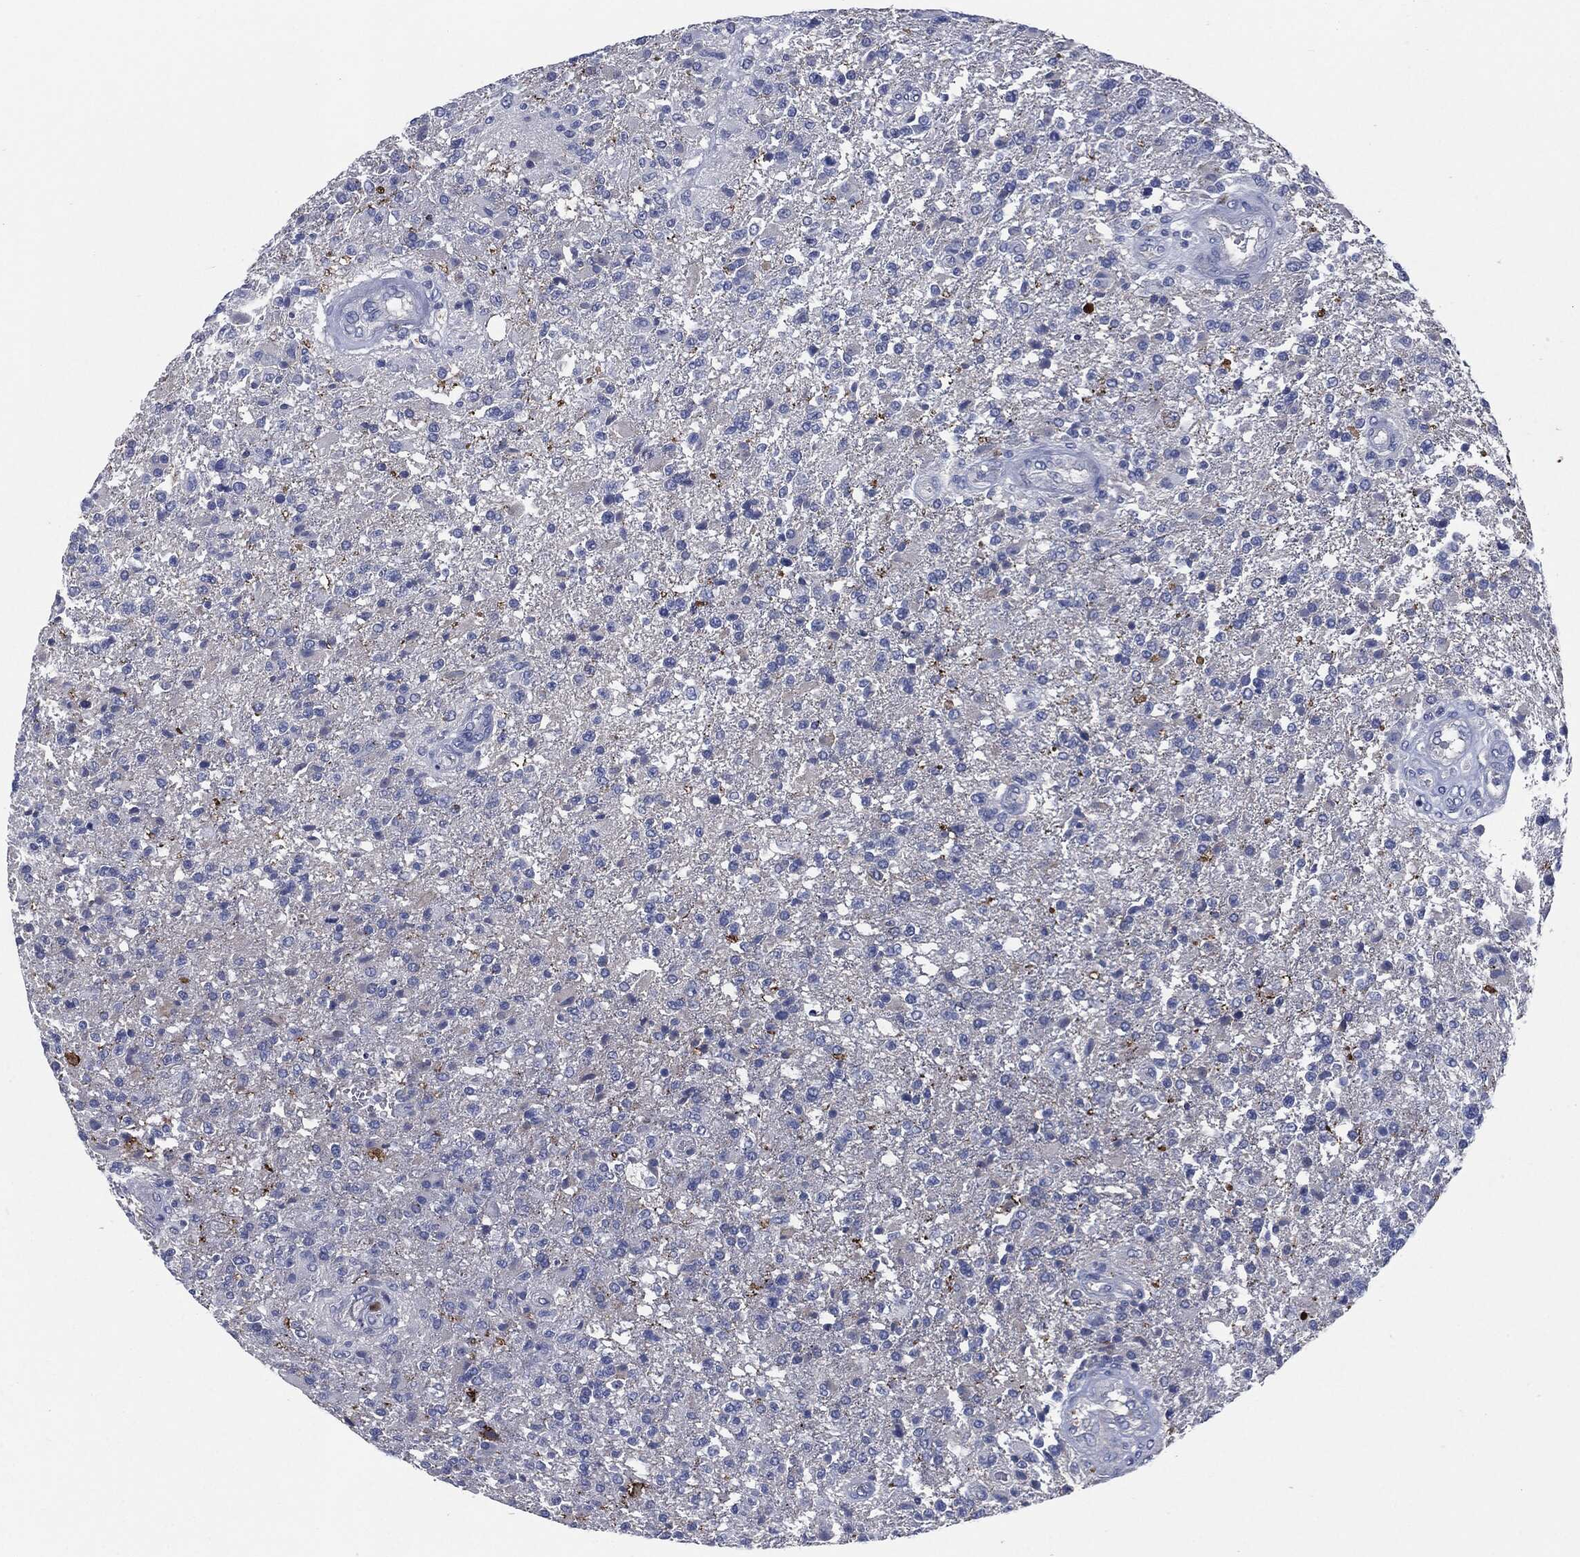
{"staining": {"intensity": "negative", "quantity": "none", "location": "none"}, "tissue": "glioma", "cell_type": "Tumor cells", "image_type": "cancer", "snomed": [{"axis": "morphology", "description": "Glioma, malignant, High grade"}, {"axis": "topography", "description": "Brain"}], "caption": "DAB immunohistochemical staining of human high-grade glioma (malignant) displays no significant staining in tumor cells.", "gene": "CD27", "patient": {"sex": "male", "age": 56}}